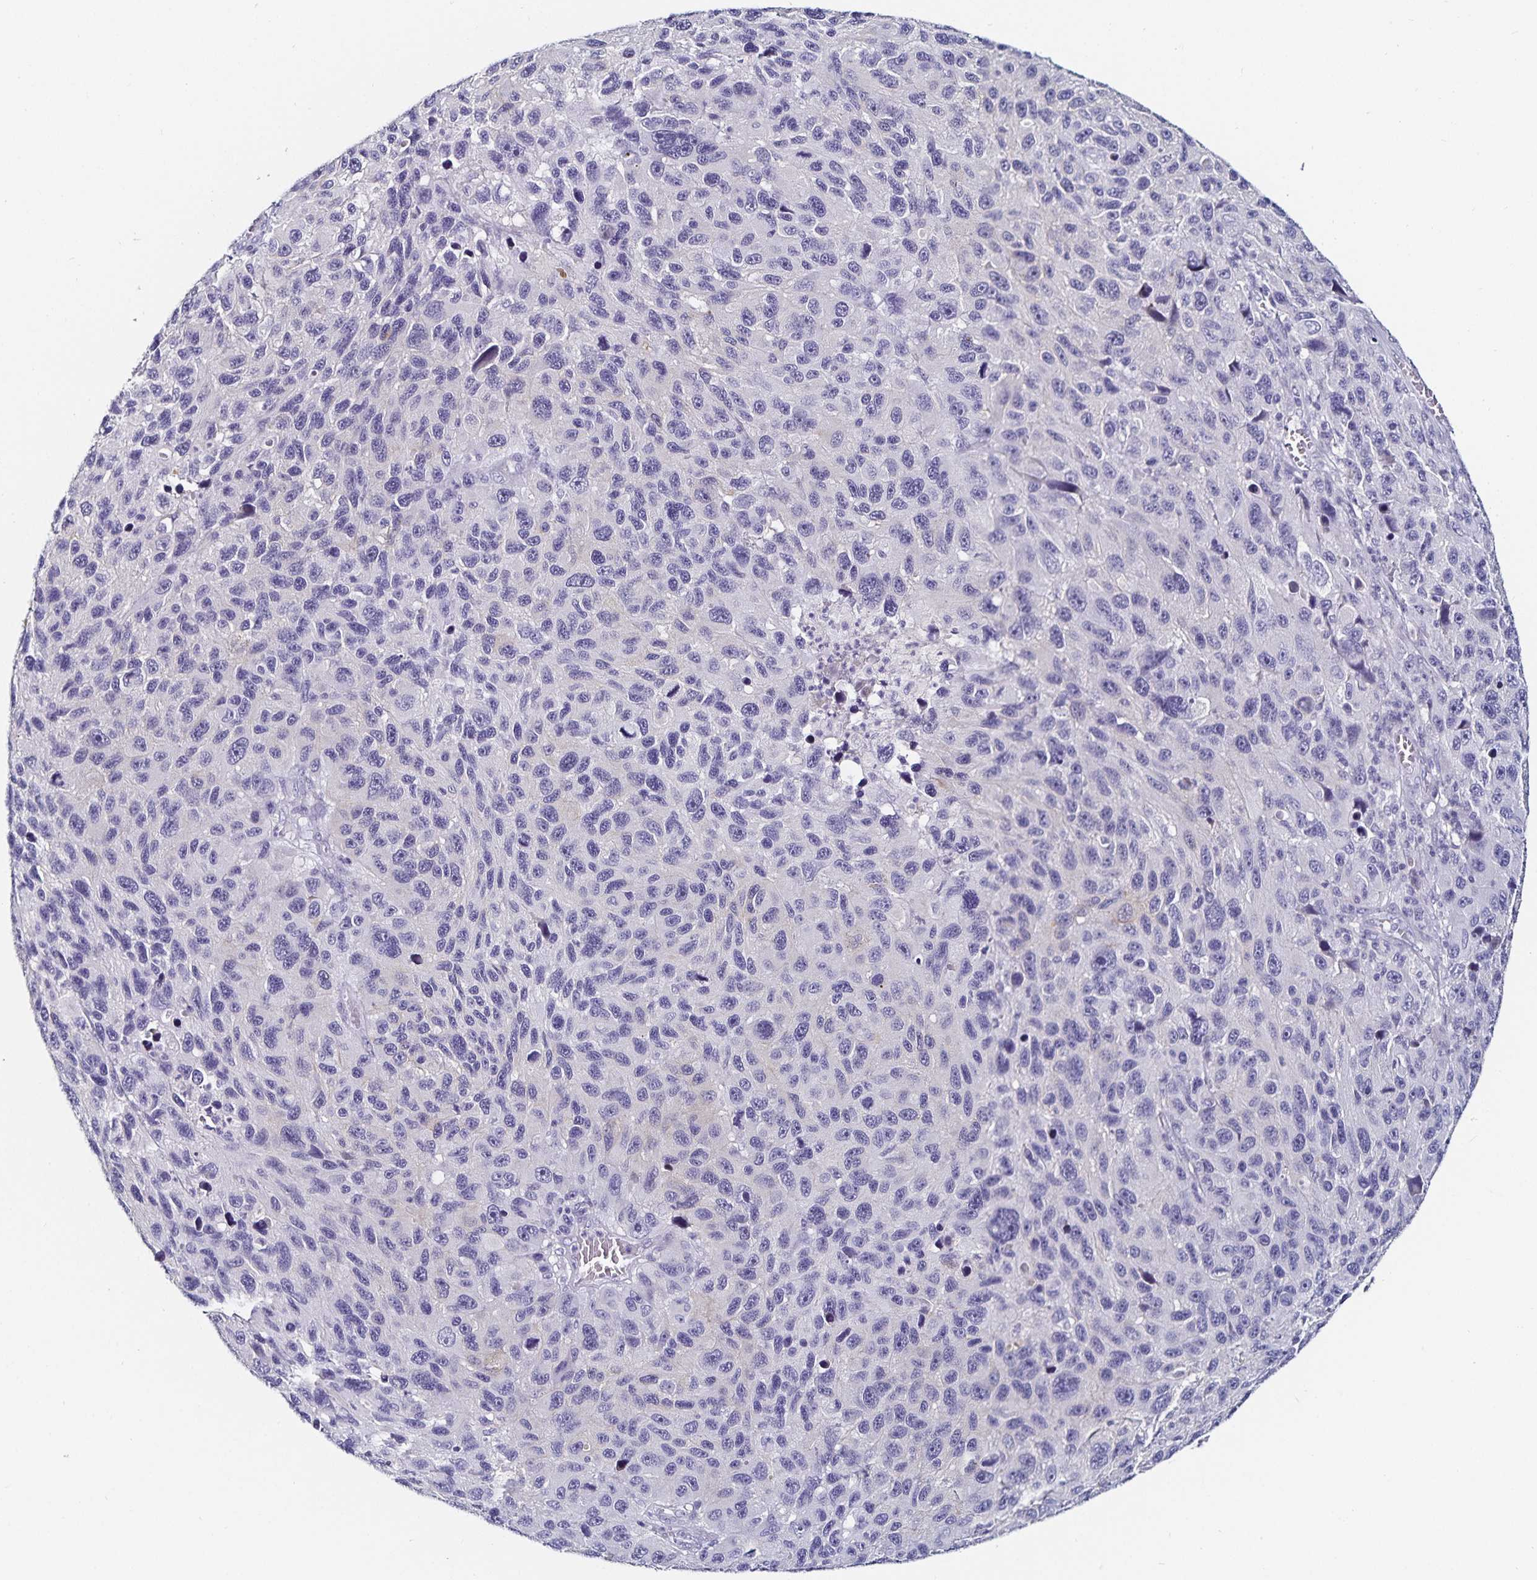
{"staining": {"intensity": "negative", "quantity": "none", "location": "none"}, "tissue": "melanoma", "cell_type": "Tumor cells", "image_type": "cancer", "snomed": [{"axis": "morphology", "description": "Malignant melanoma, NOS"}, {"axis": "topography", "description": "Skin"}], "caption": "There is no significant positivity in tumor cells of melanoma.", "gene": "TSPAN7", "patient": {"sex": "male", "age": 53}}